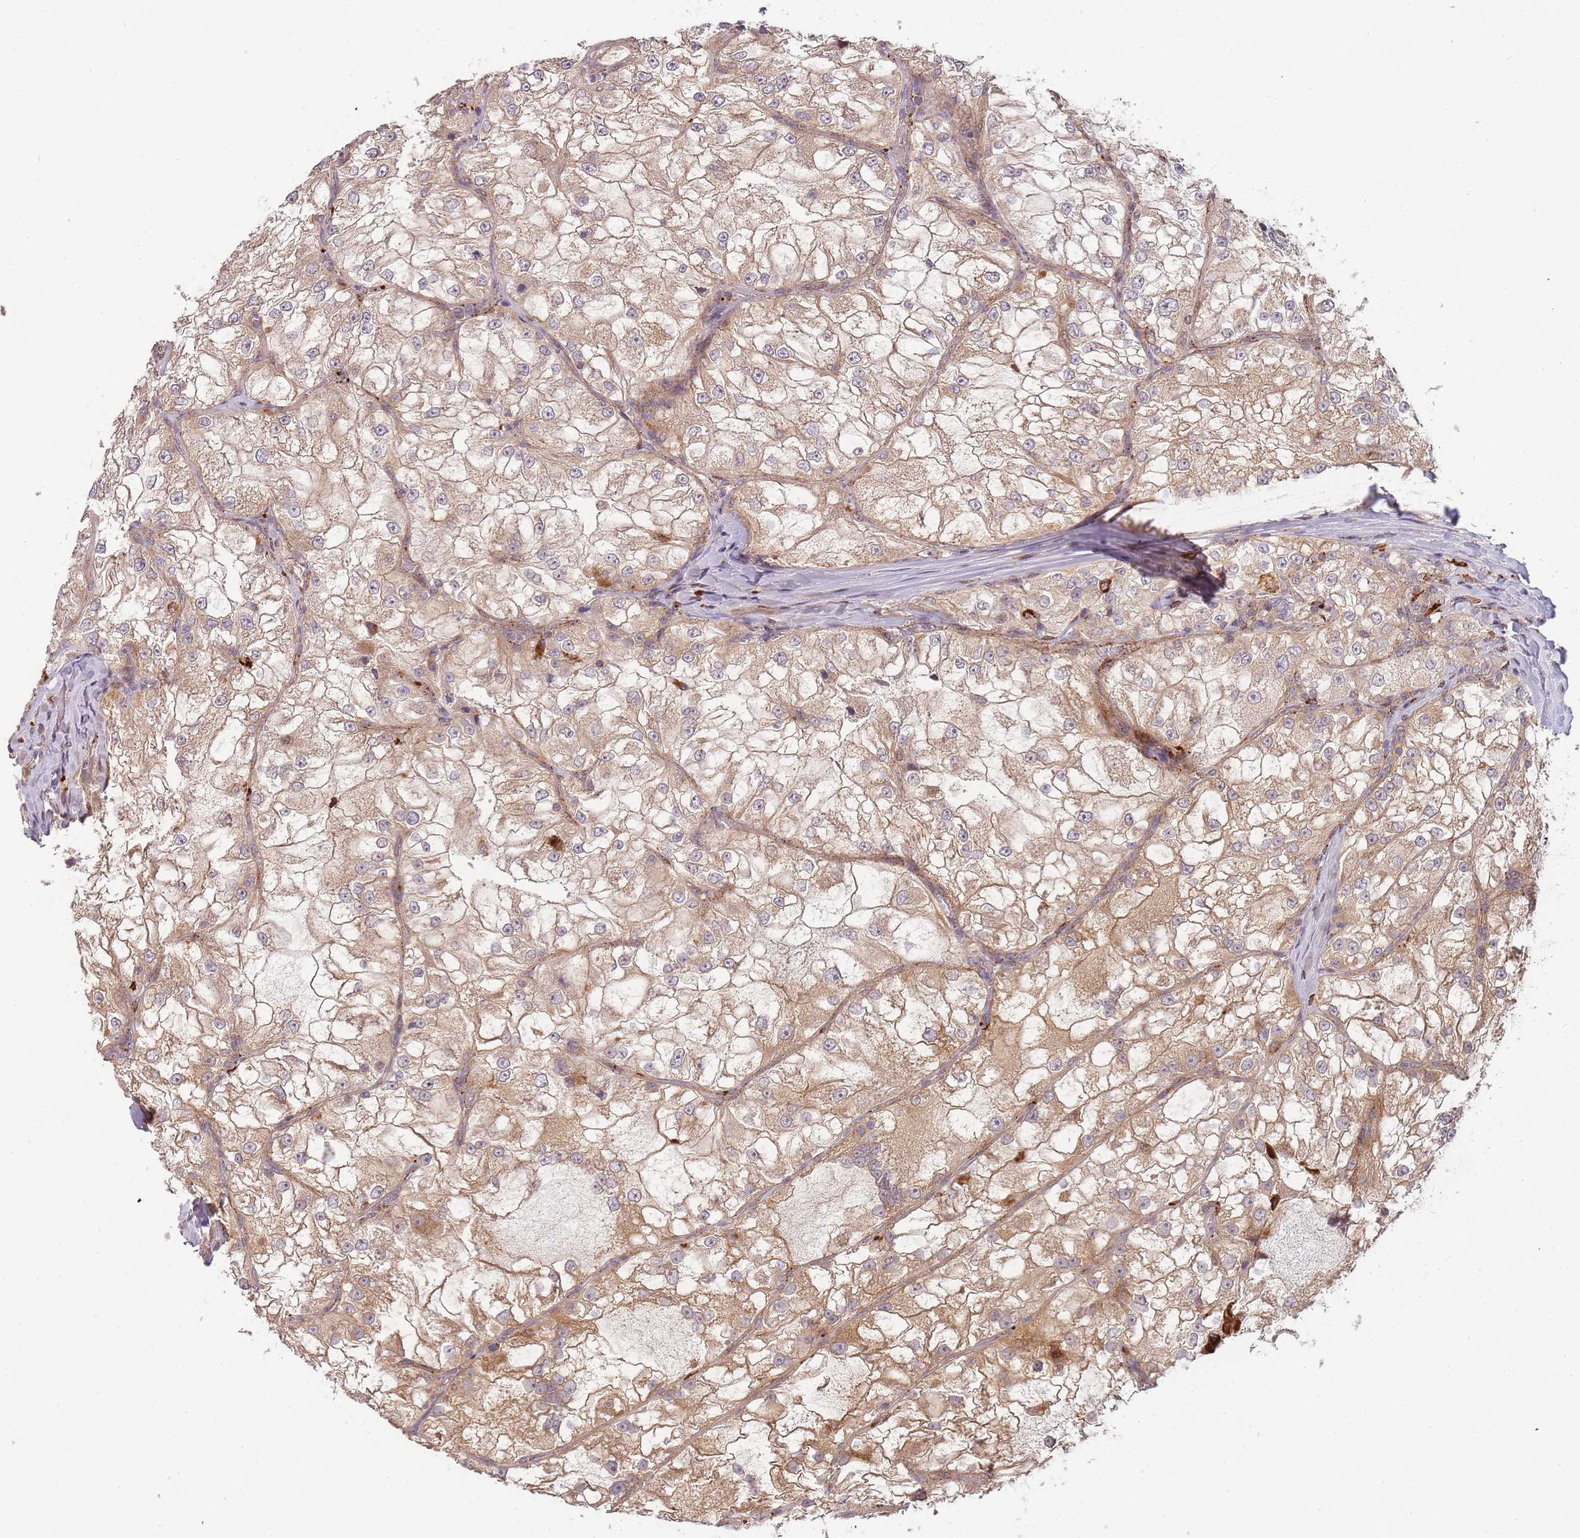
{"staining": {"intensity": "moderate", "quantity": ">75%", "location": "cytoplasmic/membranous"}, "tissue": "renal cancer", "cell_type": "Tumor cells", "image_type": "cancer", "snomed": [{"axis": "morphology", "description": "Adenocarcinoma, NOS"}, {"axis": "topography", "description": "Kidney"}], "caption": "A brown stain highlights moderate cytoplasmic/membranous positivity of a protein in human adenocarcinoma (renal) tumor cells. The staining is performed using DAB brown chromogen to label protein expression. The nuclei are counter-stained blue using hematoxylin.", "gene": "ATG5", "patient": {"sex": "female", "age": 72}}